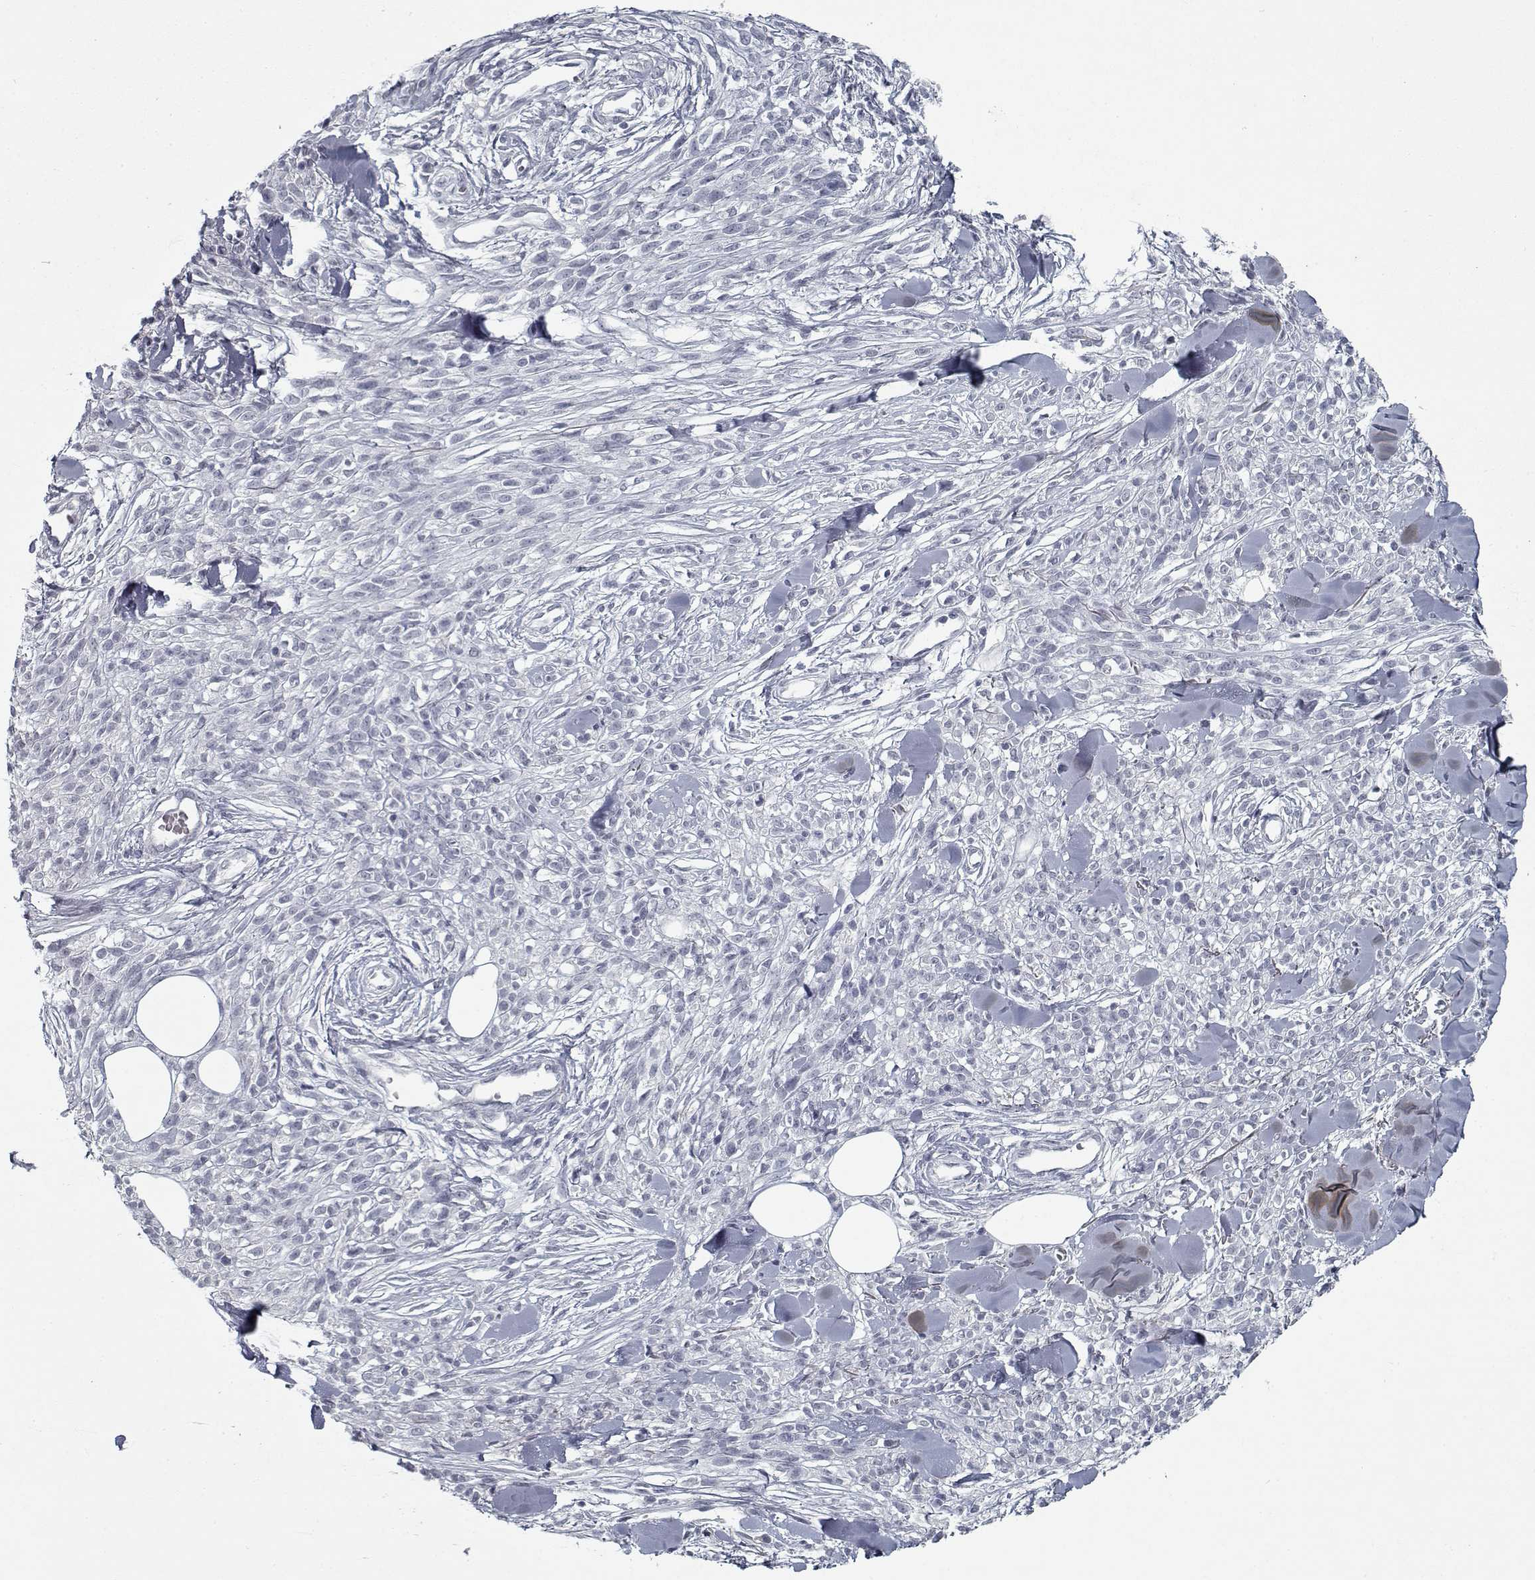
{"staining": {"intensity": "negative", "quantity": "none", "location": "none"}, "tissue": "melanoma", "cell_type": "Tumor cells", "image_type": "cancer", "snomed": [{"axis": "morphology", "description": "Malignant melanoma, NOS"}, {"axis": "topography", "description": "Skin"}, {"axis": "topography", "description": "Skin of trunk"}], "caption": "This is an immunohistochemistry (IHC) photomicrograph of malignant melanoma. There is no staining in tumor cells.", "gene": "GAD2", "patient": {"sex": "male", "age": 74}}